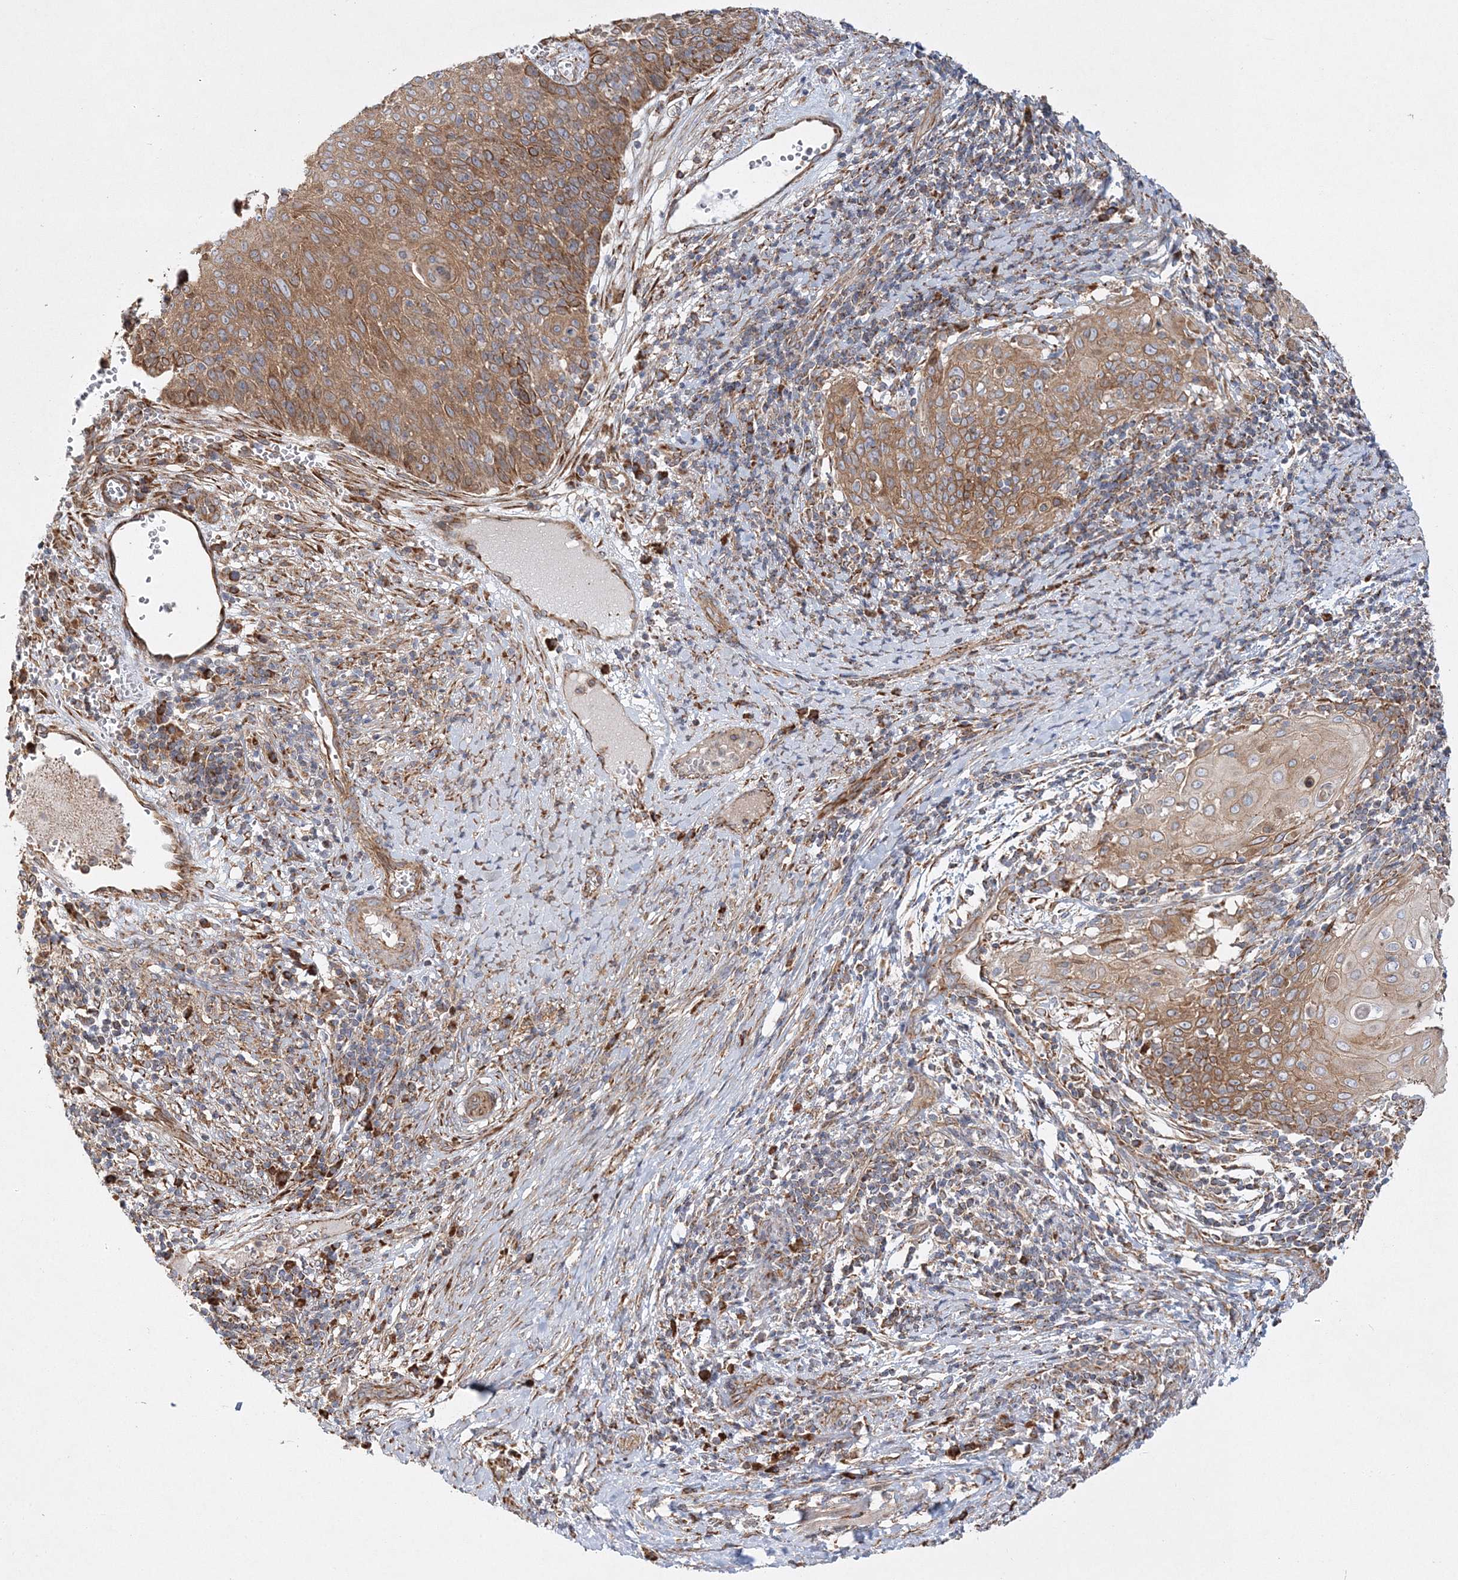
{"staining": {"intensity": "moderate", "quantity": ">75%", "location": "cytoplasmic/membranous"}, "tissue": "cervical cancer", "cell_type": "Tumor cells", "image_type": "cancer", "snomed": [{"axis": "morphology", "description": "Squamous cell carcinoma, NOS"}, {"axis": "topography", "description": "Cervix"}], "caption": "An immunohistochemistry image of tumor tissue is shown. Protein staining in brown highlights moderate cytoplasmic/membranous positivity in squamous cell carcinoma (cervical) within tumor cells. Nuclei are stained in blue.", "gene": "ZFYVE16", "patient": {"sex": "female", "age": 39}}